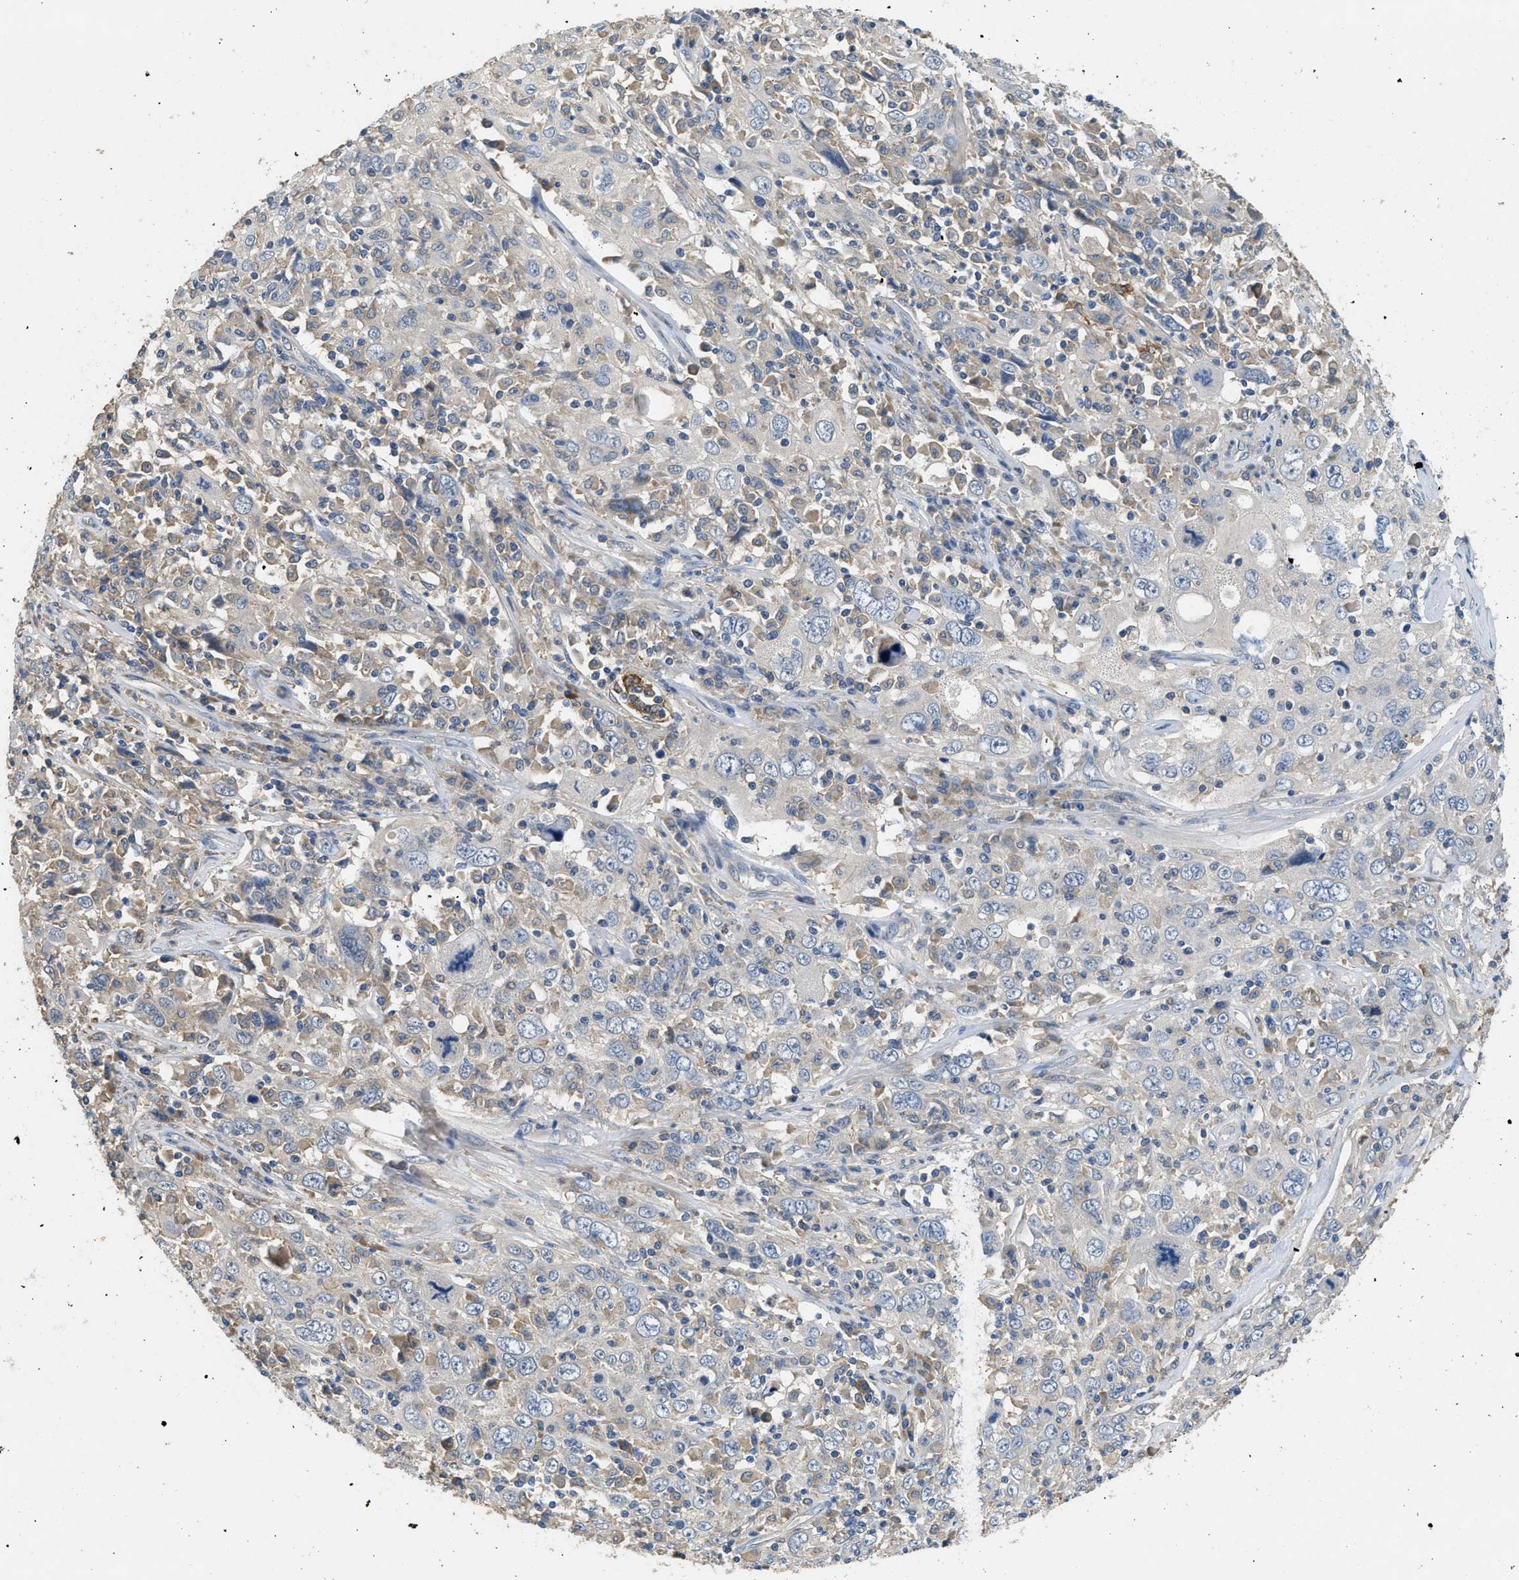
{"staining": {"intensity": "negative", "quantity": "none", "location": "none"}, "tissue": "cervical cancer", "cell_type": "Tumor cells", "image_type": "cancer", "snomed": [{"axis": "morphology", "description": "Squamous cell carcinoma, NOS"}, {"axis": "topography", "description": "Cervix"}], "caption": "Cervical squamous cell carcinoma was stained to show a protein in brown. There is no significant expression in tumor cells. The staining is performed using DAB brown chromogen with nuclei counter-stained in using hematoxylin.", "gene": "DGKE", "patient": {"sex": "female", "age": 46}}